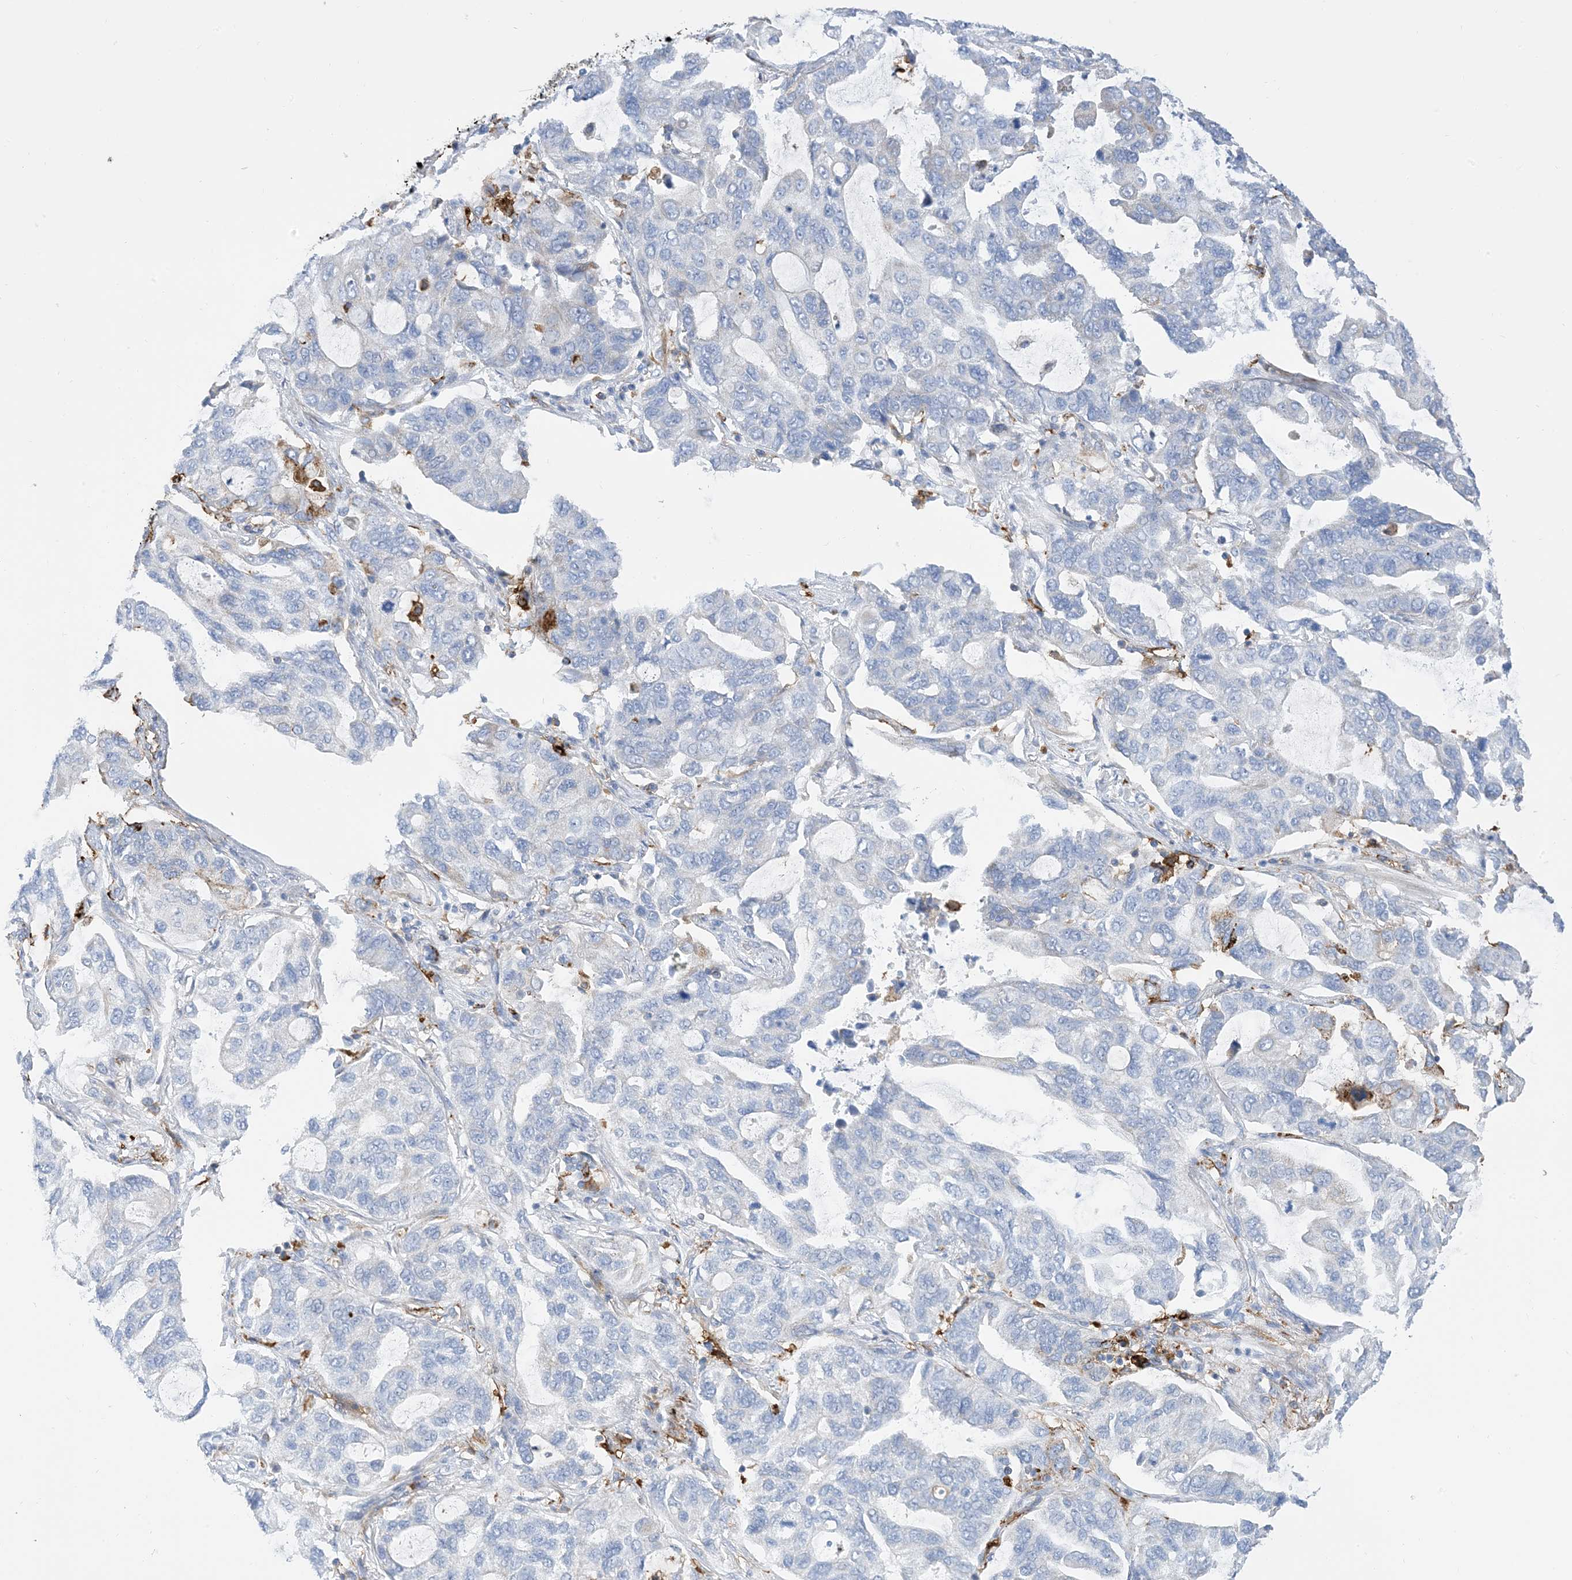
{"staining": {"intensity": "negative", "quantity": "none", "location": "none"}, "tissue": "lung cancer", "cell_type": "Tumor cells", "image_type": "cancer", "snomed": [{"axis": "morphology", "description": "Adenocarcinoma, NOS"}, {"axis": "topography", "description": "Lung"}], "caption": "The micrograph exhibits no significant positivity in tumor cells of lung adenocarcinoma.", "gene": "DPH3", "patient": {"sex": "male", "age": 64}}